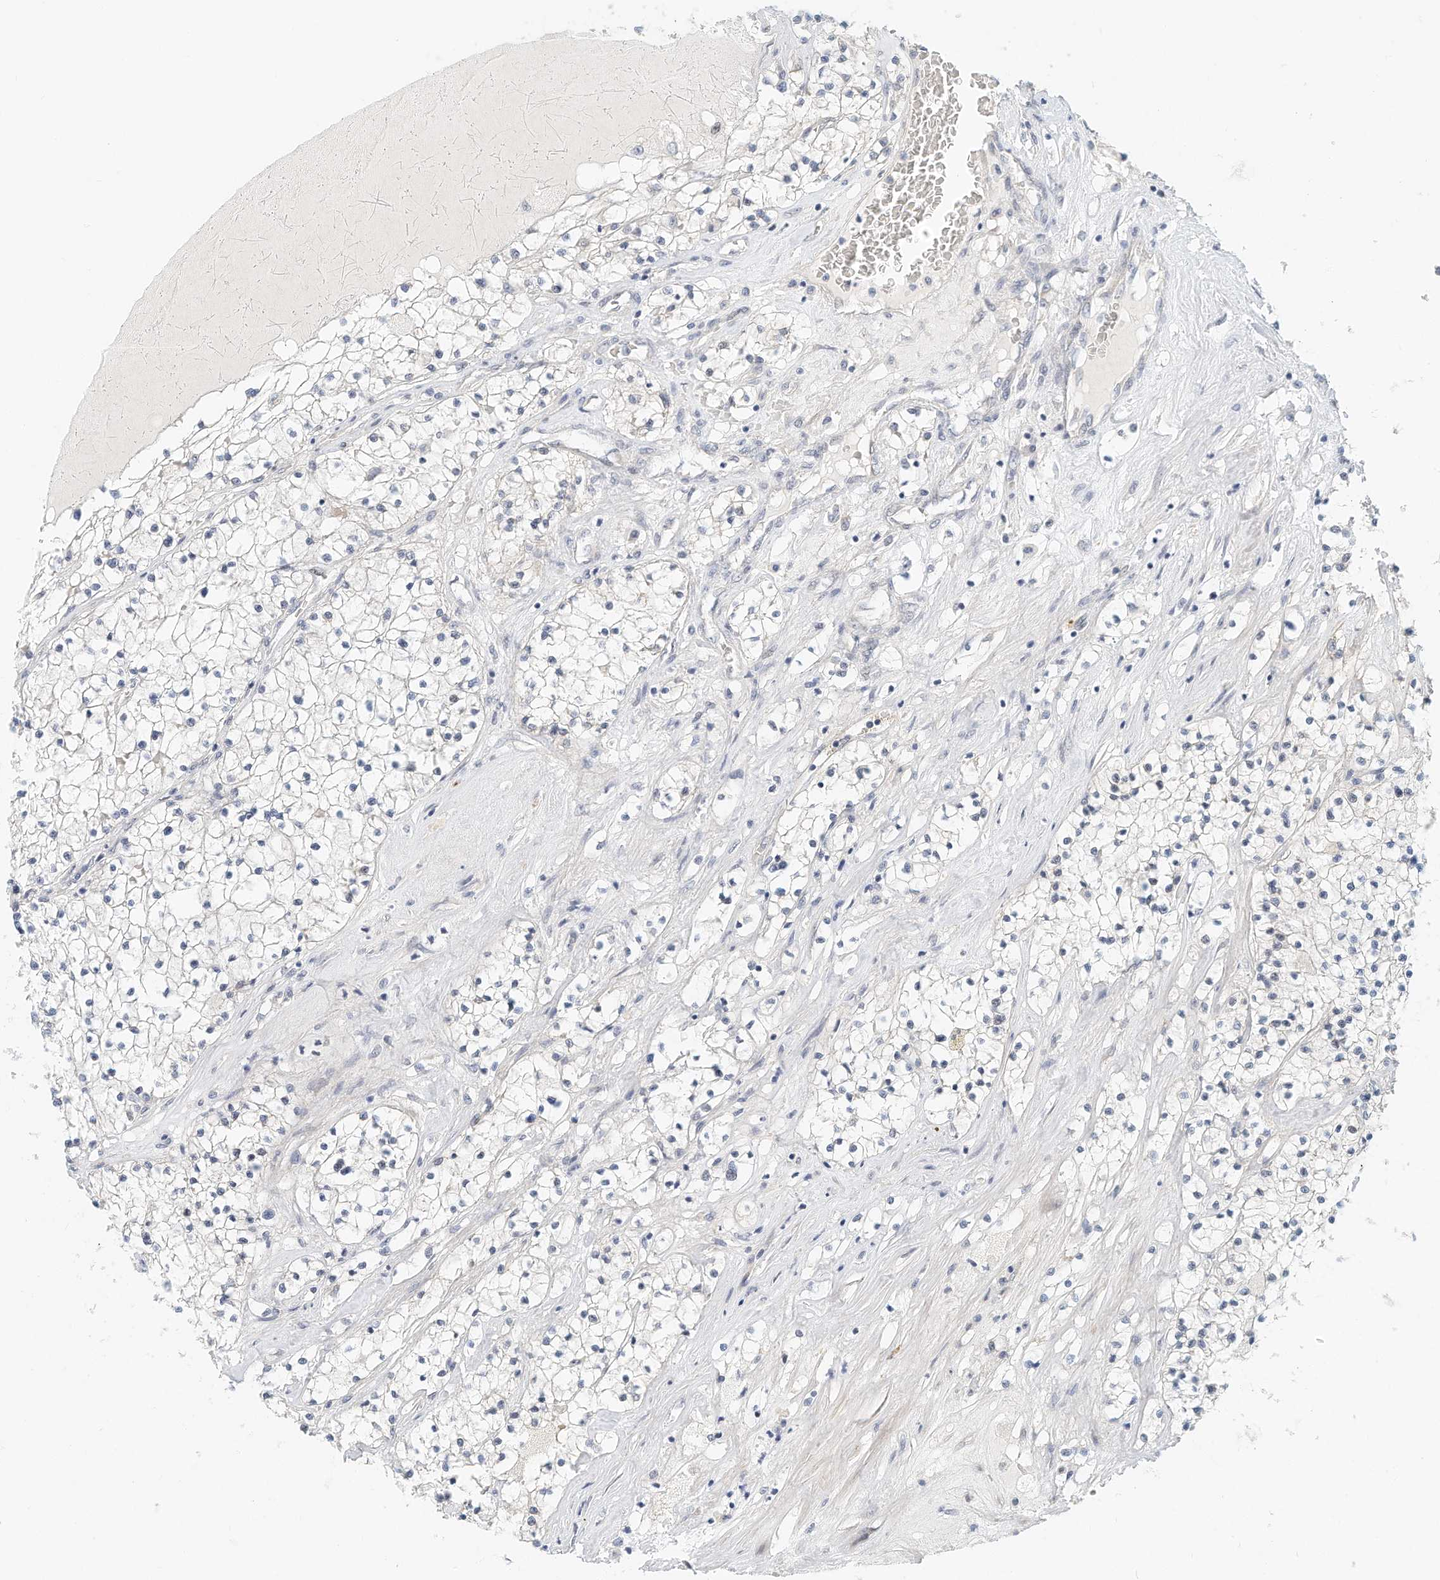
{"staining": {"intensity": "negative", "quantity": "none", "location": "none"}, "tissue": "renal cancer", "cell_type": "Tumor cells", "image_type": "cancer", "snomed": [{"axis": "morphology", "description": "Normal tissue, NOS"}, {"axis": "morphology", "description": "Adenocarcinoma, NOS"}, {"axis": "topography", "description": "Kidney"}], "caption": "Tumor cells show no significant protein positivity in renal adenocarcinoma. (DAB immunohistochemistry visualized using brightfield microscopy, high magnification).", "gene": "ARHGAP28", "patient": {"sex": "male", "age": 68}}